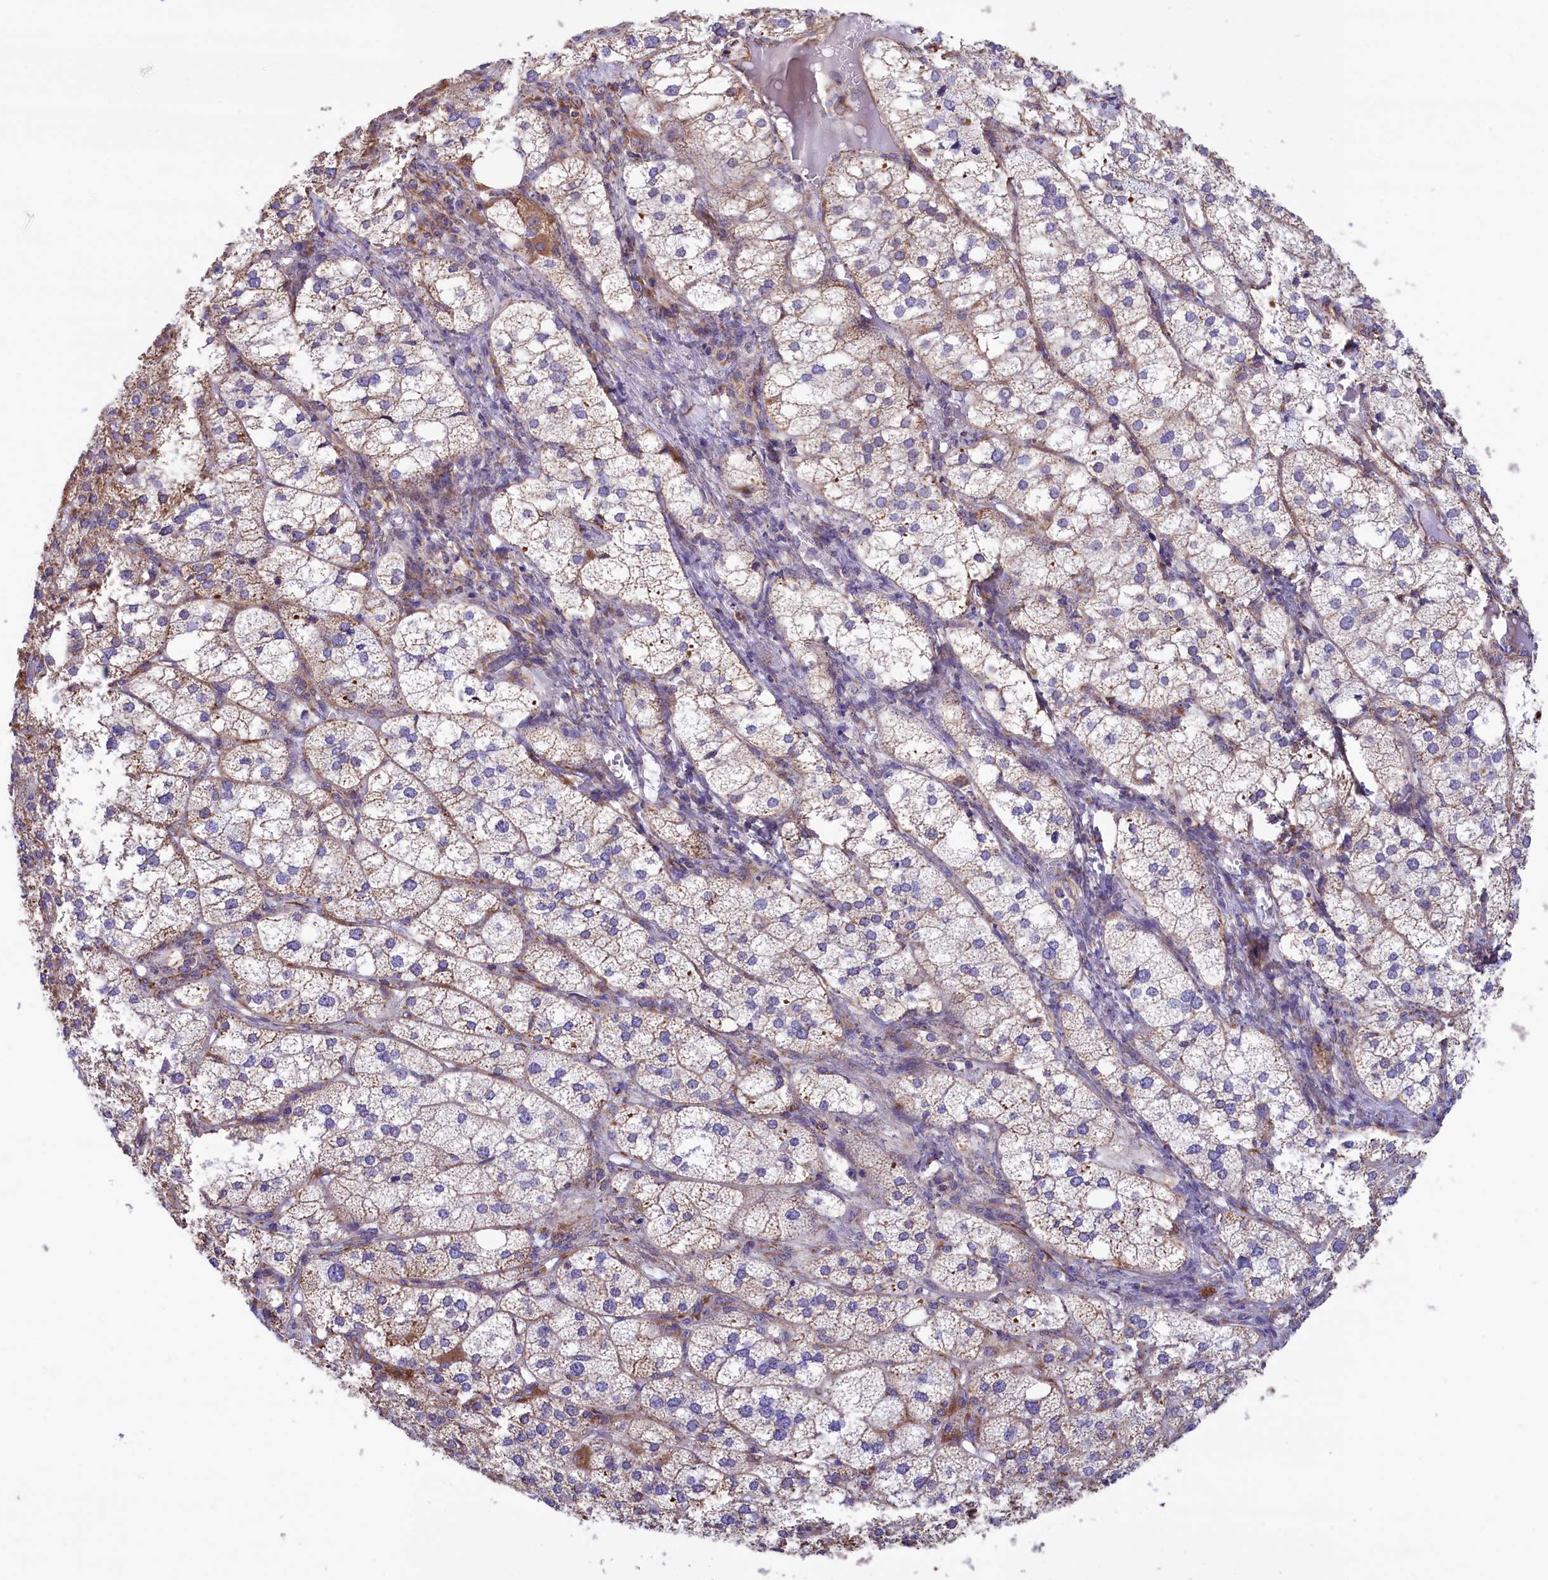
{"staining": {"intensity": "moderate", "quantity": "25%-75%", "location": "cytoplasmic/membranous"}, "tissue": "adrenal gland", "cell_type": "Glandular cells", "image_type": "normal", "snomed": [{"axis": "morphology", "description": "Normal tissue, NOS"}, {"axis": "topography", "description": "Adrenal gland"}], "caption": "IHC staining of normal adrenal gland, which reveals medium levels of moderate cytoplasmic/membranous staining in about 25%-75% of glandular cells indicating moderate cytoplasmic/membranous protein staining. The staining was performed using DAB (3,3'-diaminobenzidine) (brown) for protein detection and nuclei were counterstained in hematoxylin (blue).", "gene": "GATB", "patient": {"sex": "female", "age": 61}}